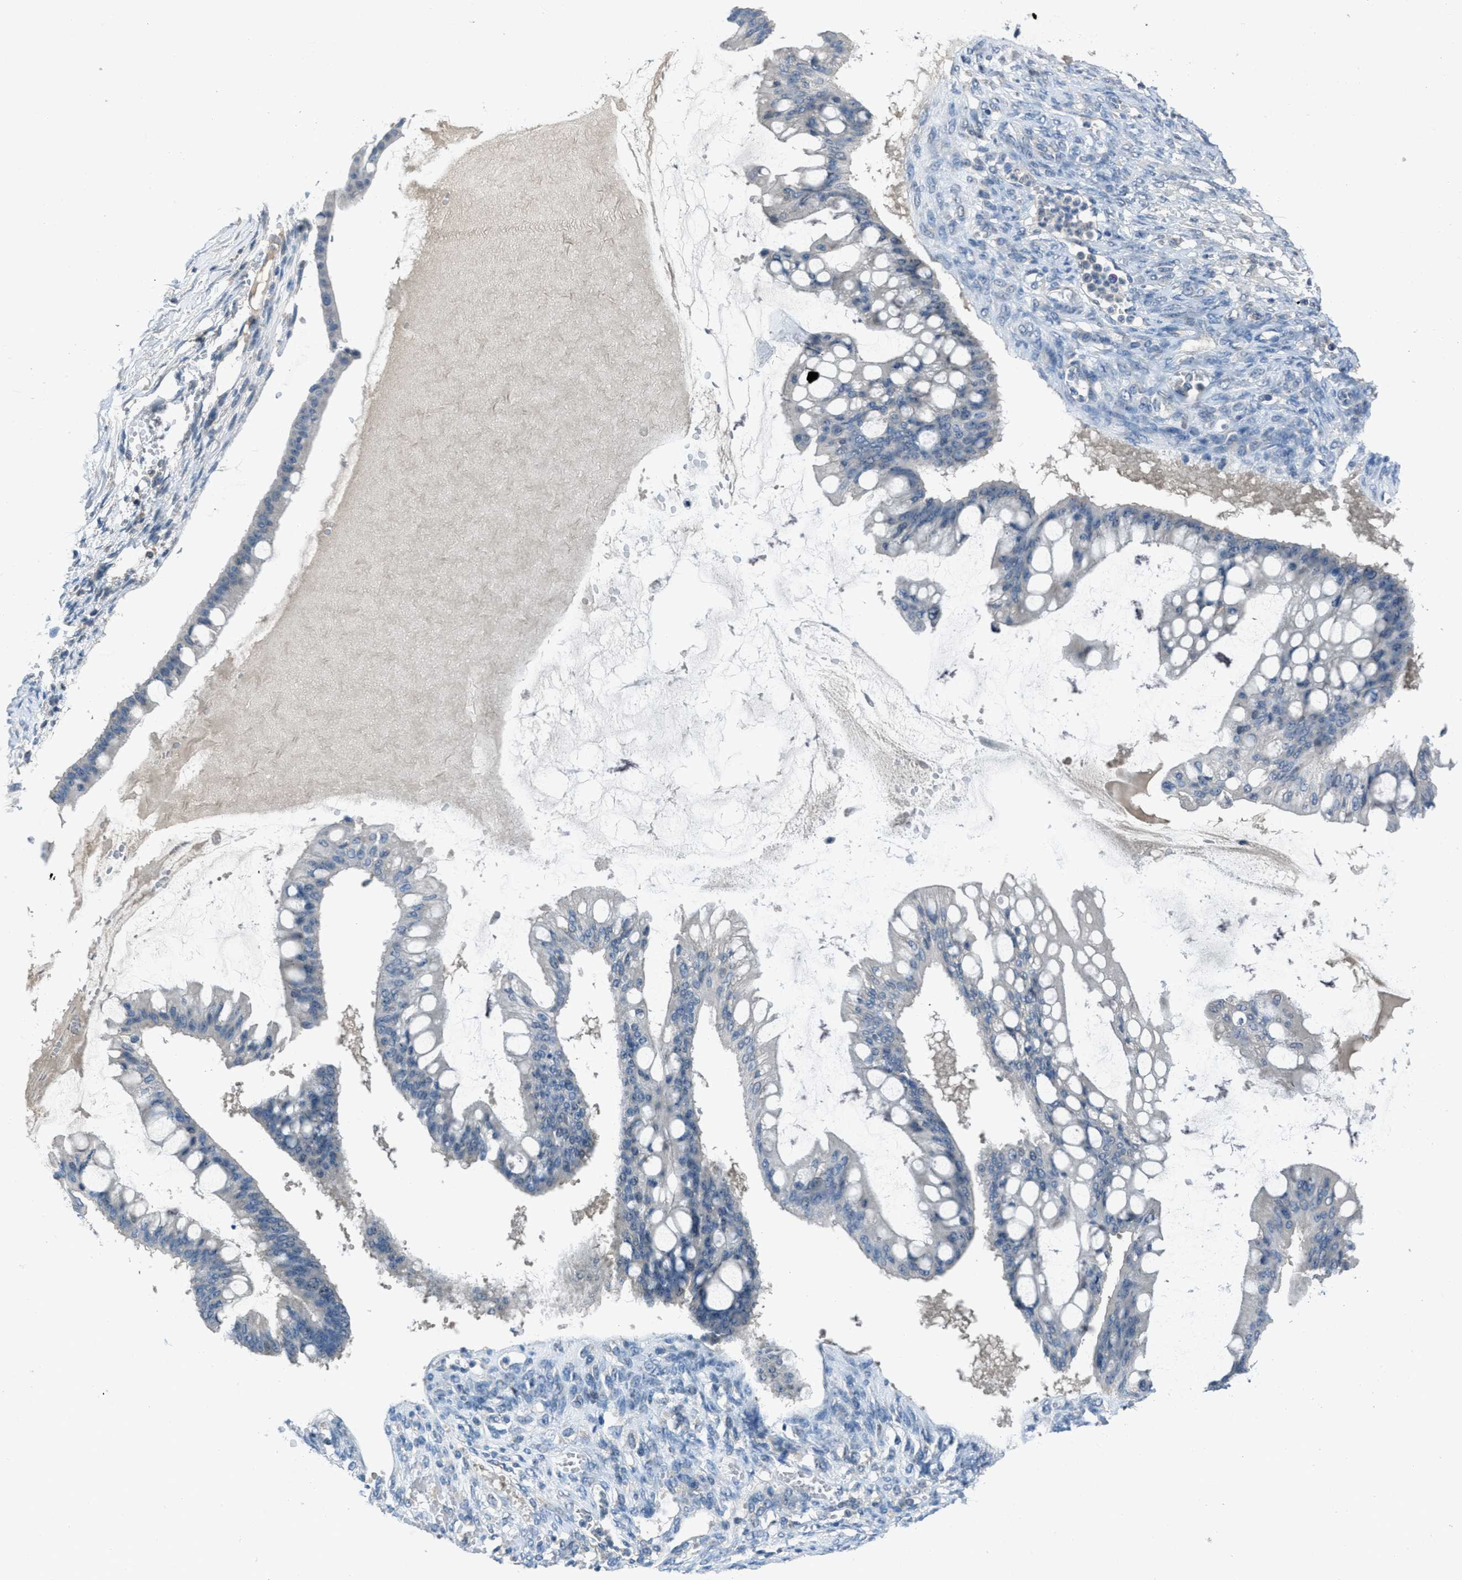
{"staining": {"intensity": "negative", "quantity": "none", "location": "none"}, "tissue": "ovarian cancer", "cell_type": "Tumor cells", "image_type": "cancer", "snomed": [{"axis": "morphology", "description": "Cystadenocarcinoma, mucinous, NOS"}, {"axis": "topography", "description": "Ovary"}], "caption": "This micrograph is of ovarian cancer (mucinous cystadenocarcinoma) stained with immunohistochemistry to label a protein in brown with the nuclei are counter-stained blue. There is no positivity in tumor cells.", "gene": "MIS18A", "patient": {"sex": "female", "age": 73}}